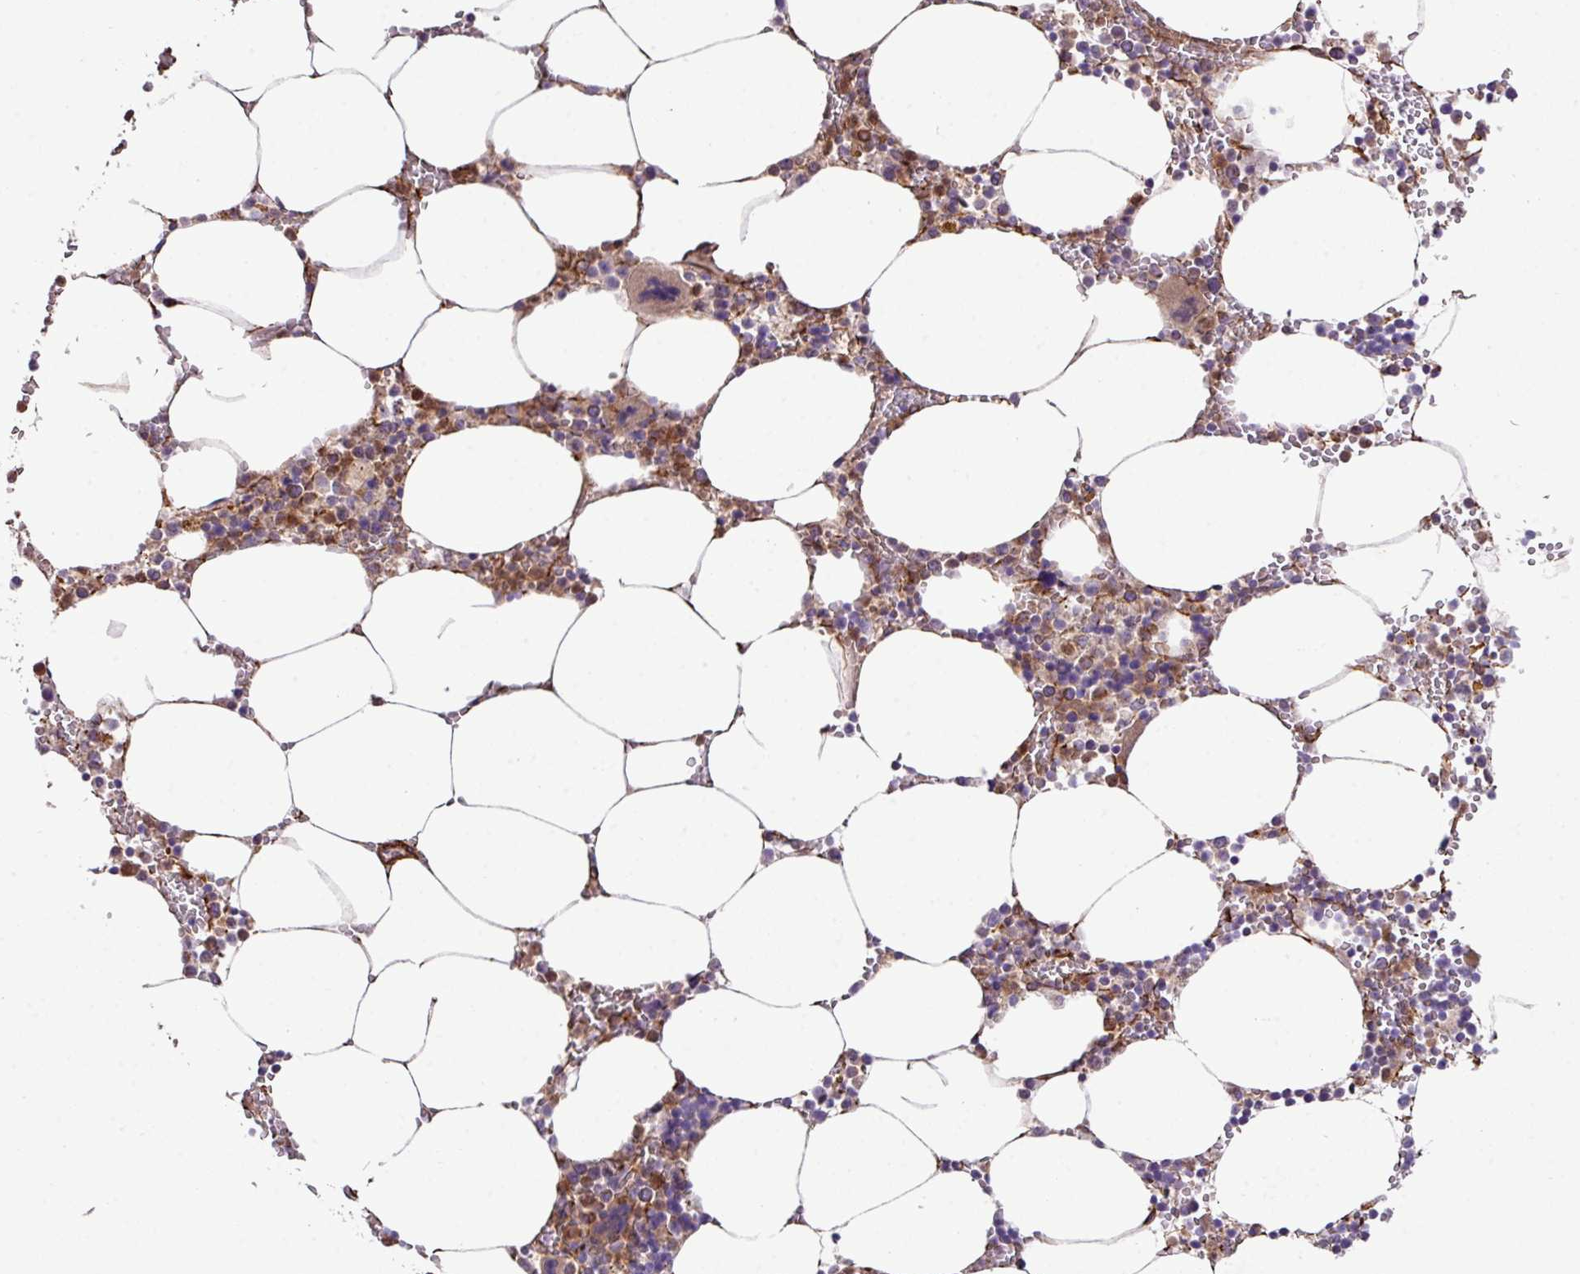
{"staining": {"intensity": "strong", "quantity": "<25%", "location": "cytoplasmic/membranous"}, "tissue": "bone marrow", "cell_type": "Hematopoietic cells", "image_type": "normal", "snomed": [{"axis": "morphology", "description": "Normal tissue, NOS"}, {"axis": "topography", "description": "Bone marrow"}], "caption": "Bone marrow was stained to show a protein in brown. There is medium levels of strong cytoplasmic/membranous positivity in about <25% of hematopoietic cells. Using DAB (3,3'-diaminobenzidine) (brown) and hematoxylin (blue) stains, captured at high magnification using brightfield microscopy.", "gene": "FAM47E", "patient": {"sex": "male", "age": 70}}